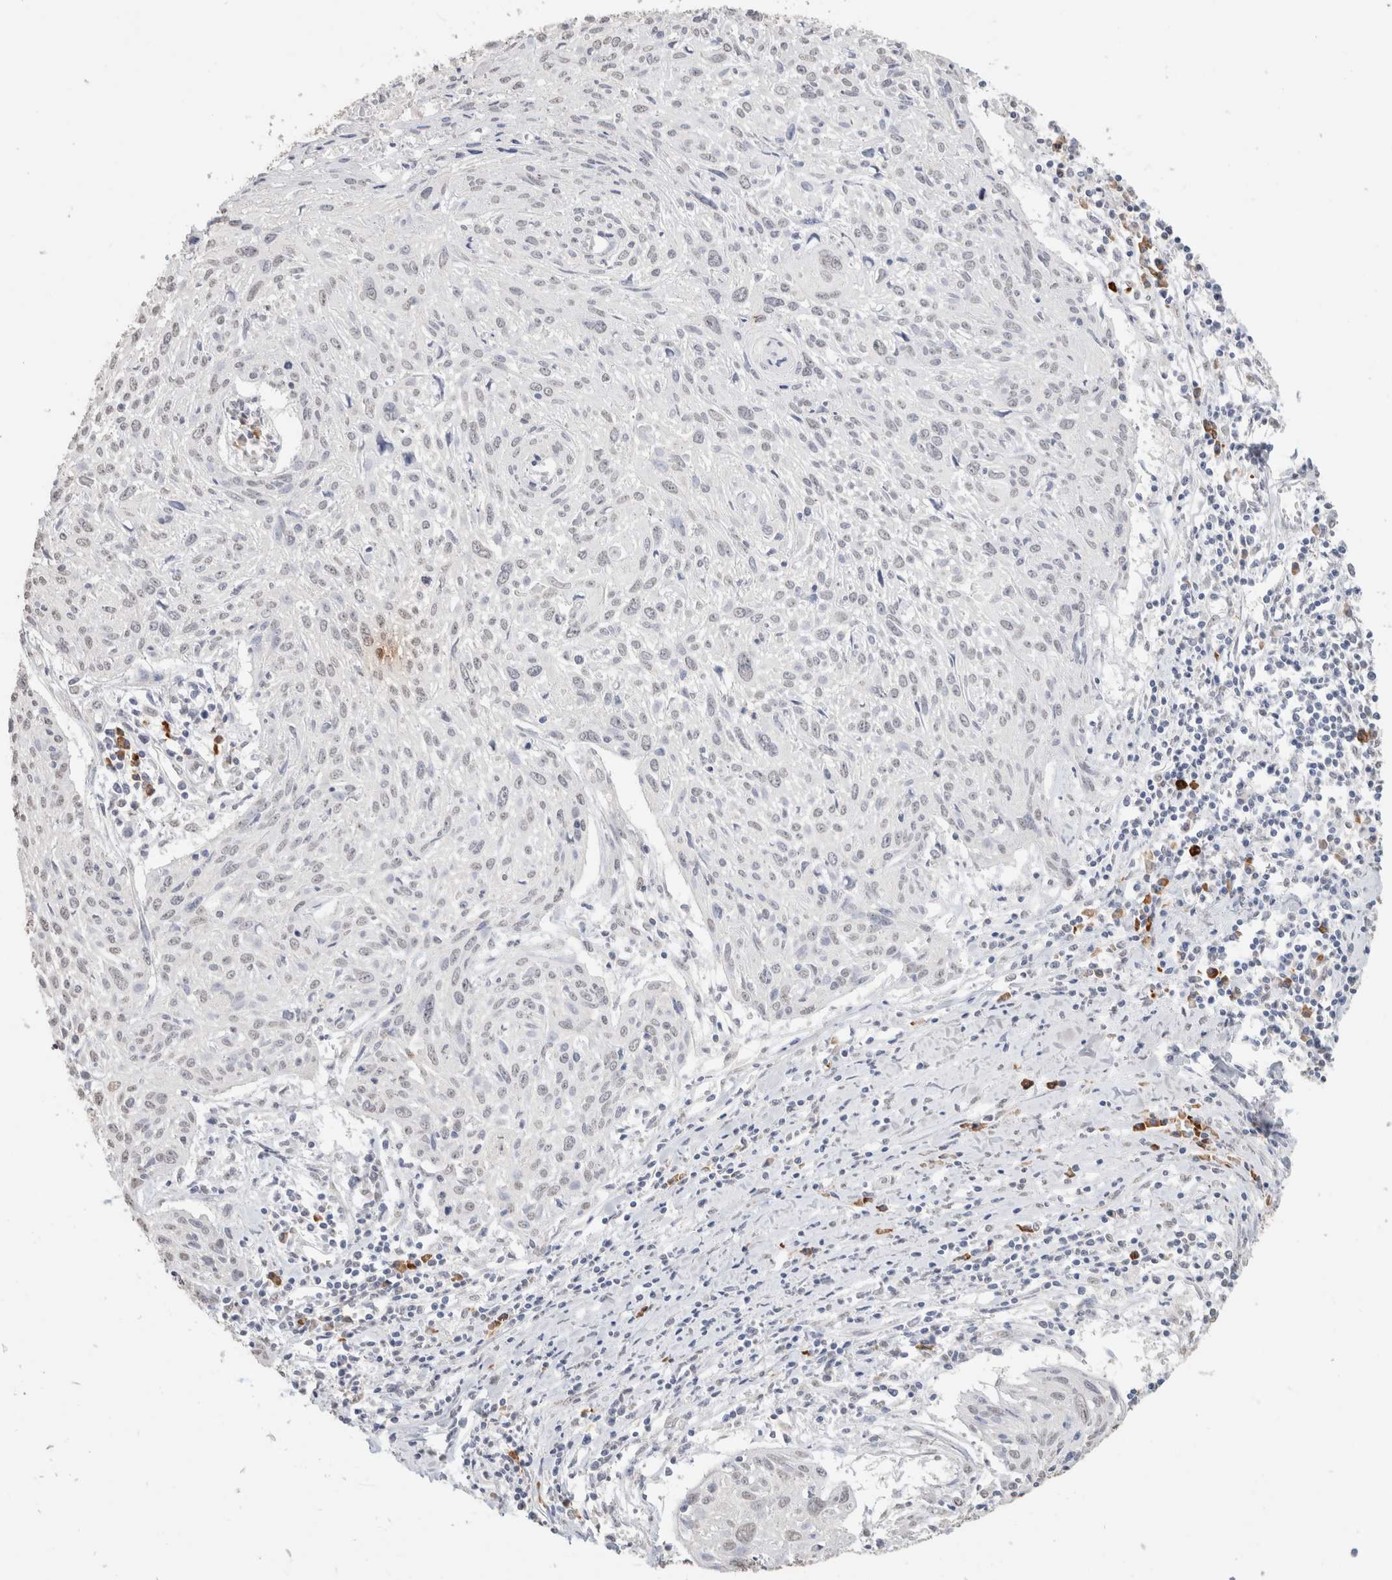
{"staining": {"intensity": "negative", "quantity": "none", "location": "none"}, "tissue": "cervical cancer", "cell_type": "Tumor cells", "image_type": "cancer", "snomed": [{"axis": "morphology", "description": "Squamous cell carcinoma, NOS"}, {"axis": "topography", "description": "Cervix"}], "caption": "Tumor cells are negative for protein expression in human cervical squamous cell carcinoma.", "gene": "CD80", "patient": {"sex": "female", "age": 51}}